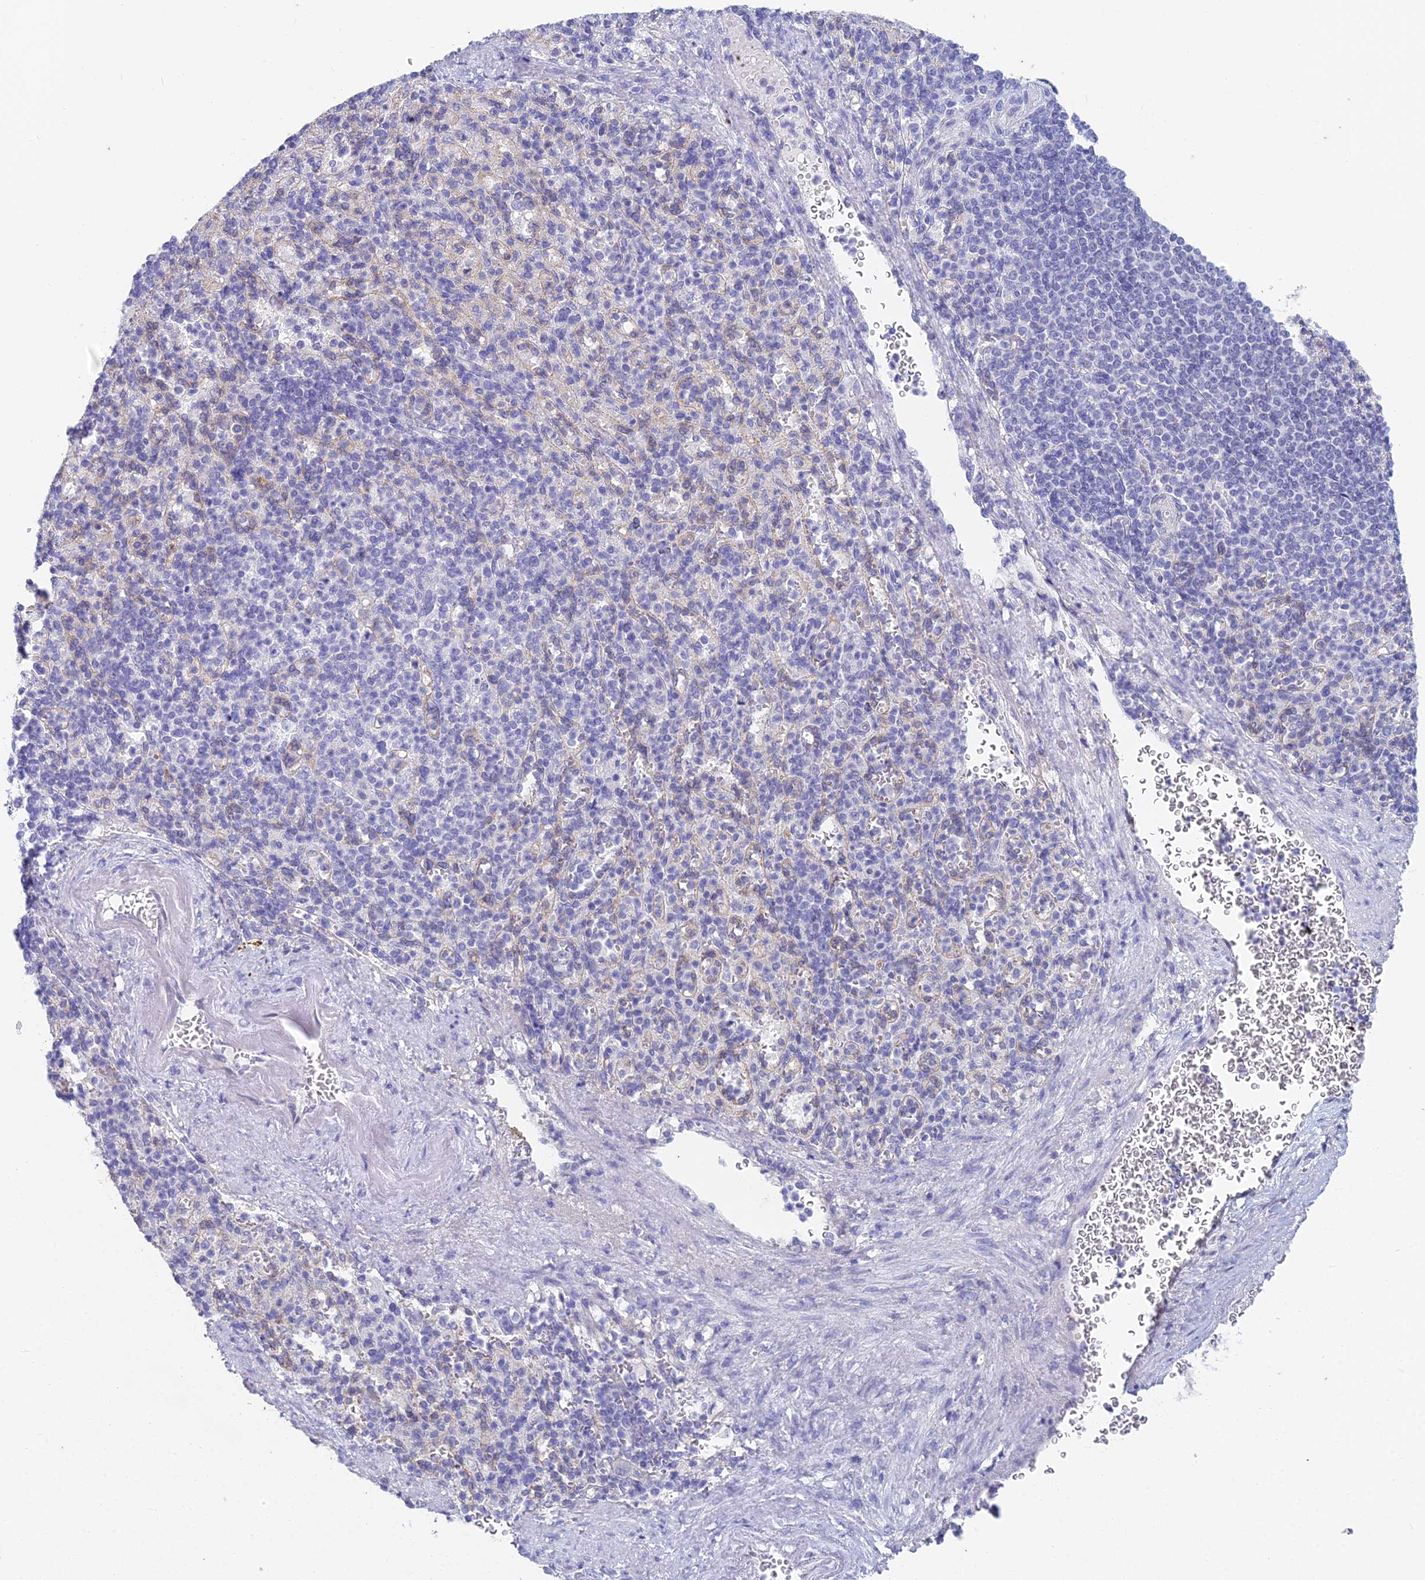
{"staining": {"intensity": "negative", "quantity": "none", "location": "none"}, "tissue": "spleen", "cell_type": "Cells in red pulp", "image_type": "normal", "snomed": [{"axis": "morphology", "description": "Normal tissue, NOS"}, {"axis": "topography", "description": "Spleen"}], "caption": "Image shows no significant protein expression in cells in red pulp of normal spleen. The staining was performed using DAB to visualize the protein expression in brown, while the nuclei were stained in blue with hematoxylin (Magnification: 20x).", "gene": "EEF2KMT", "patient": {"sex": "female", "age": 74}}